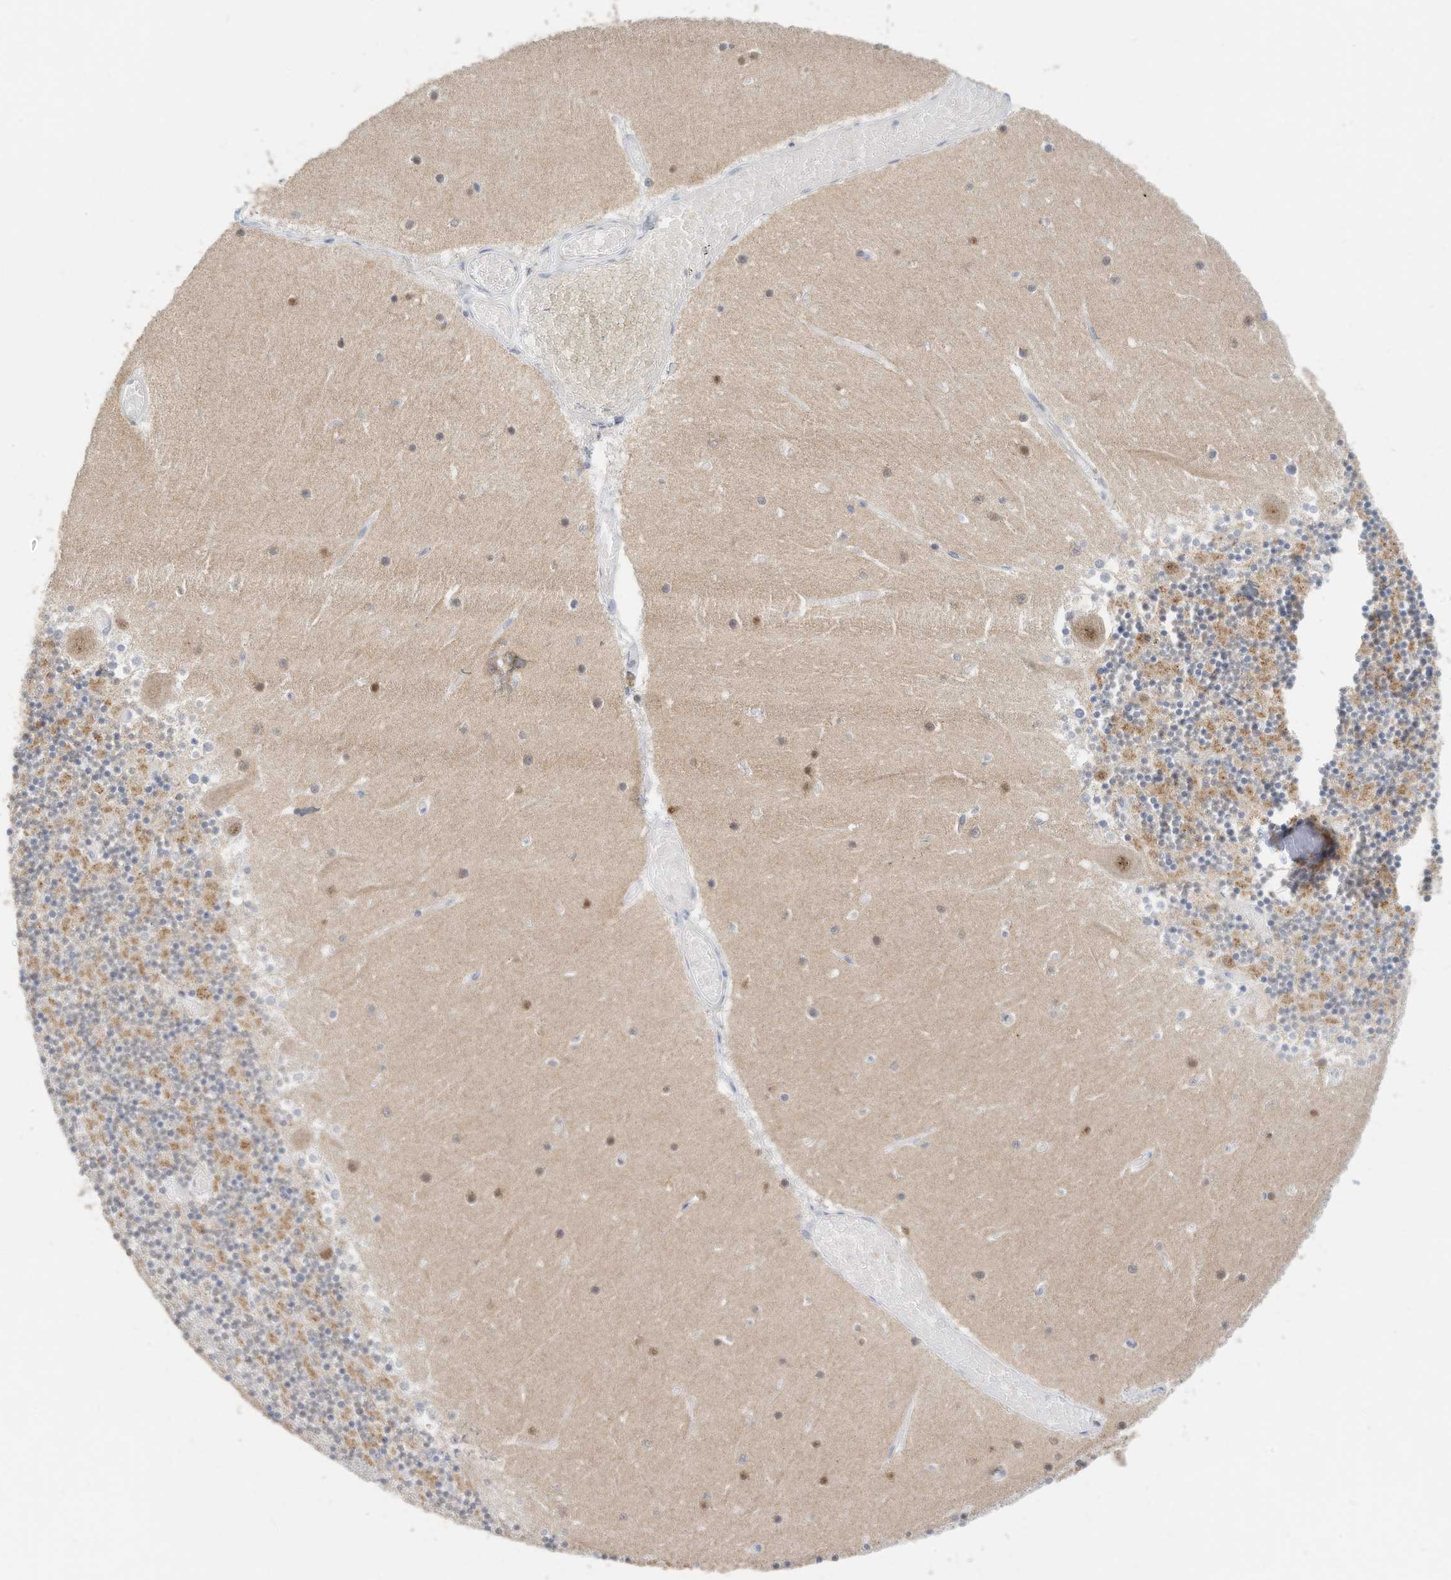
{"staining": {"intensity": "moderate", "quantity": ">75%", "location": "cytoplasmic/membranous,nuclear"}, "tissue": "cerebellum", "cell_type": "Cells in granular layer", "image_type": "normal", "snomed": [{"axis": "morphology", "description": "Normal tissue, NOS"}, {"axis": "topography", "description": "Cerebellum"}], "caption": "A medium amount of moderate cytoplasmic/membranous,nuclear positivity is seen in approximately >75% of cells in granular layer in normal cerebellum.", "gene": "OGT", "patient": {"sex": "female", "age": 28}}